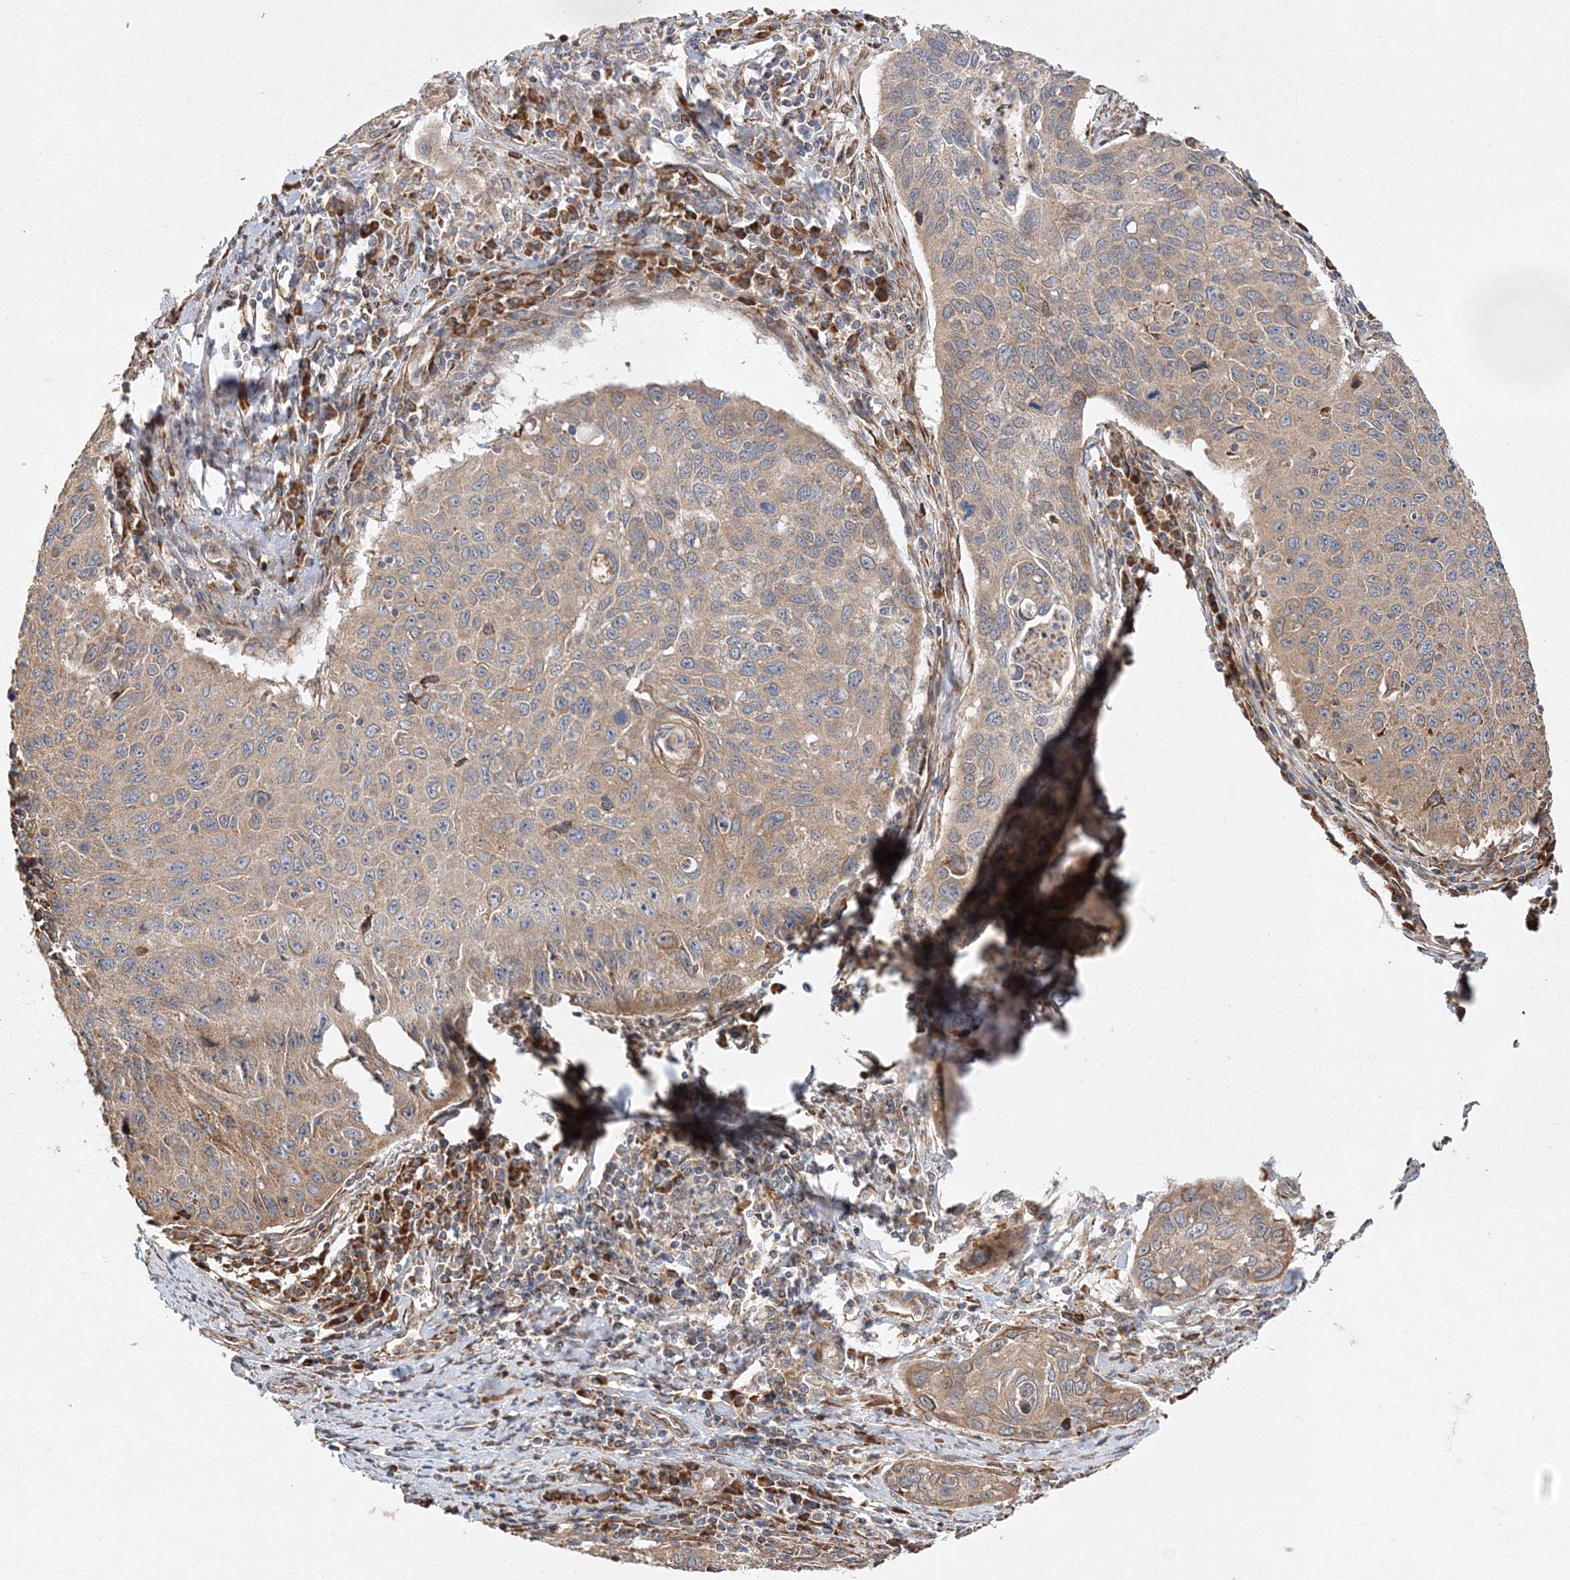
{"staining": {"intensity": "weak", "quantity": "25%-75%", "location": "cytoplasmic/membranous"}, "tissue": "cervical cancer", "cell_type": "Tumor cells", "image_type": "cancer", "snomed": [{"axis": "morphology", "description": "Squamous cell carcinoma, NOS"}, {"axis": "topography", "description": "Cervix"}], "caption": "An image of cervical cancer stained for a protein shows weak cytoplasmic/membranous brown staining in tumor cells.", "gene": "ZFYVE16", "patient": {"sex": "female", "age": 53}}